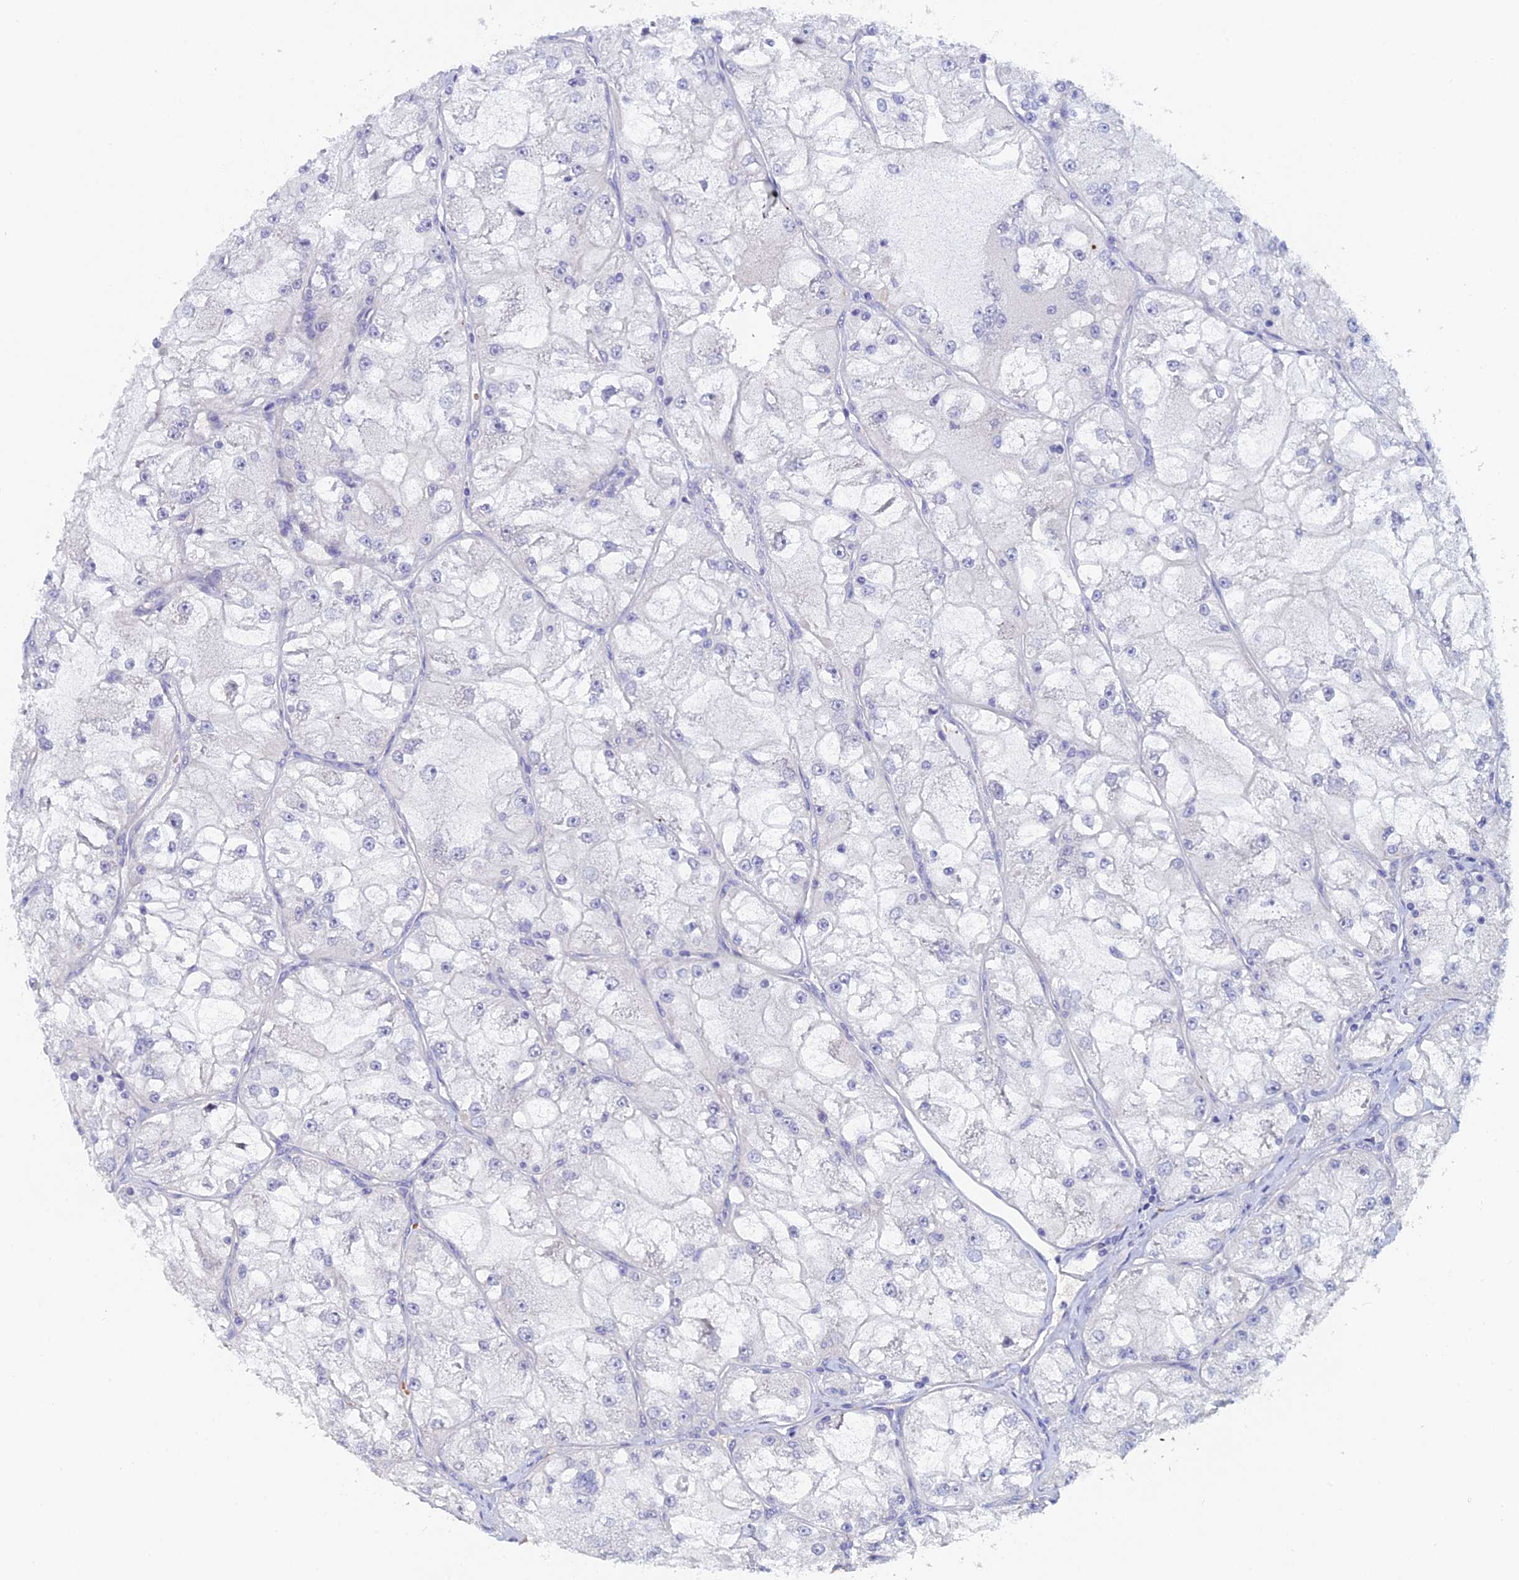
{"staining": {"intensity": "negative", "quantity": "none", "location": "none"}, "tissue": "renal cancer", "cell_type": "Tumor cells", "image_type": "cancer", "snomed": [{"axis": "morphology", "description": "Adenocarcinoma, NOS"}, {"axis": "topography", "description": "Kidney"}], "caption": "IHC histopathology image of neoplastic tissue: human adenocarcinoma (renal) stained with DAB displays no significant protein expression in tumor cells.", "gene": "GIPC1", "patient": {"sex": "female", "age": 72}}